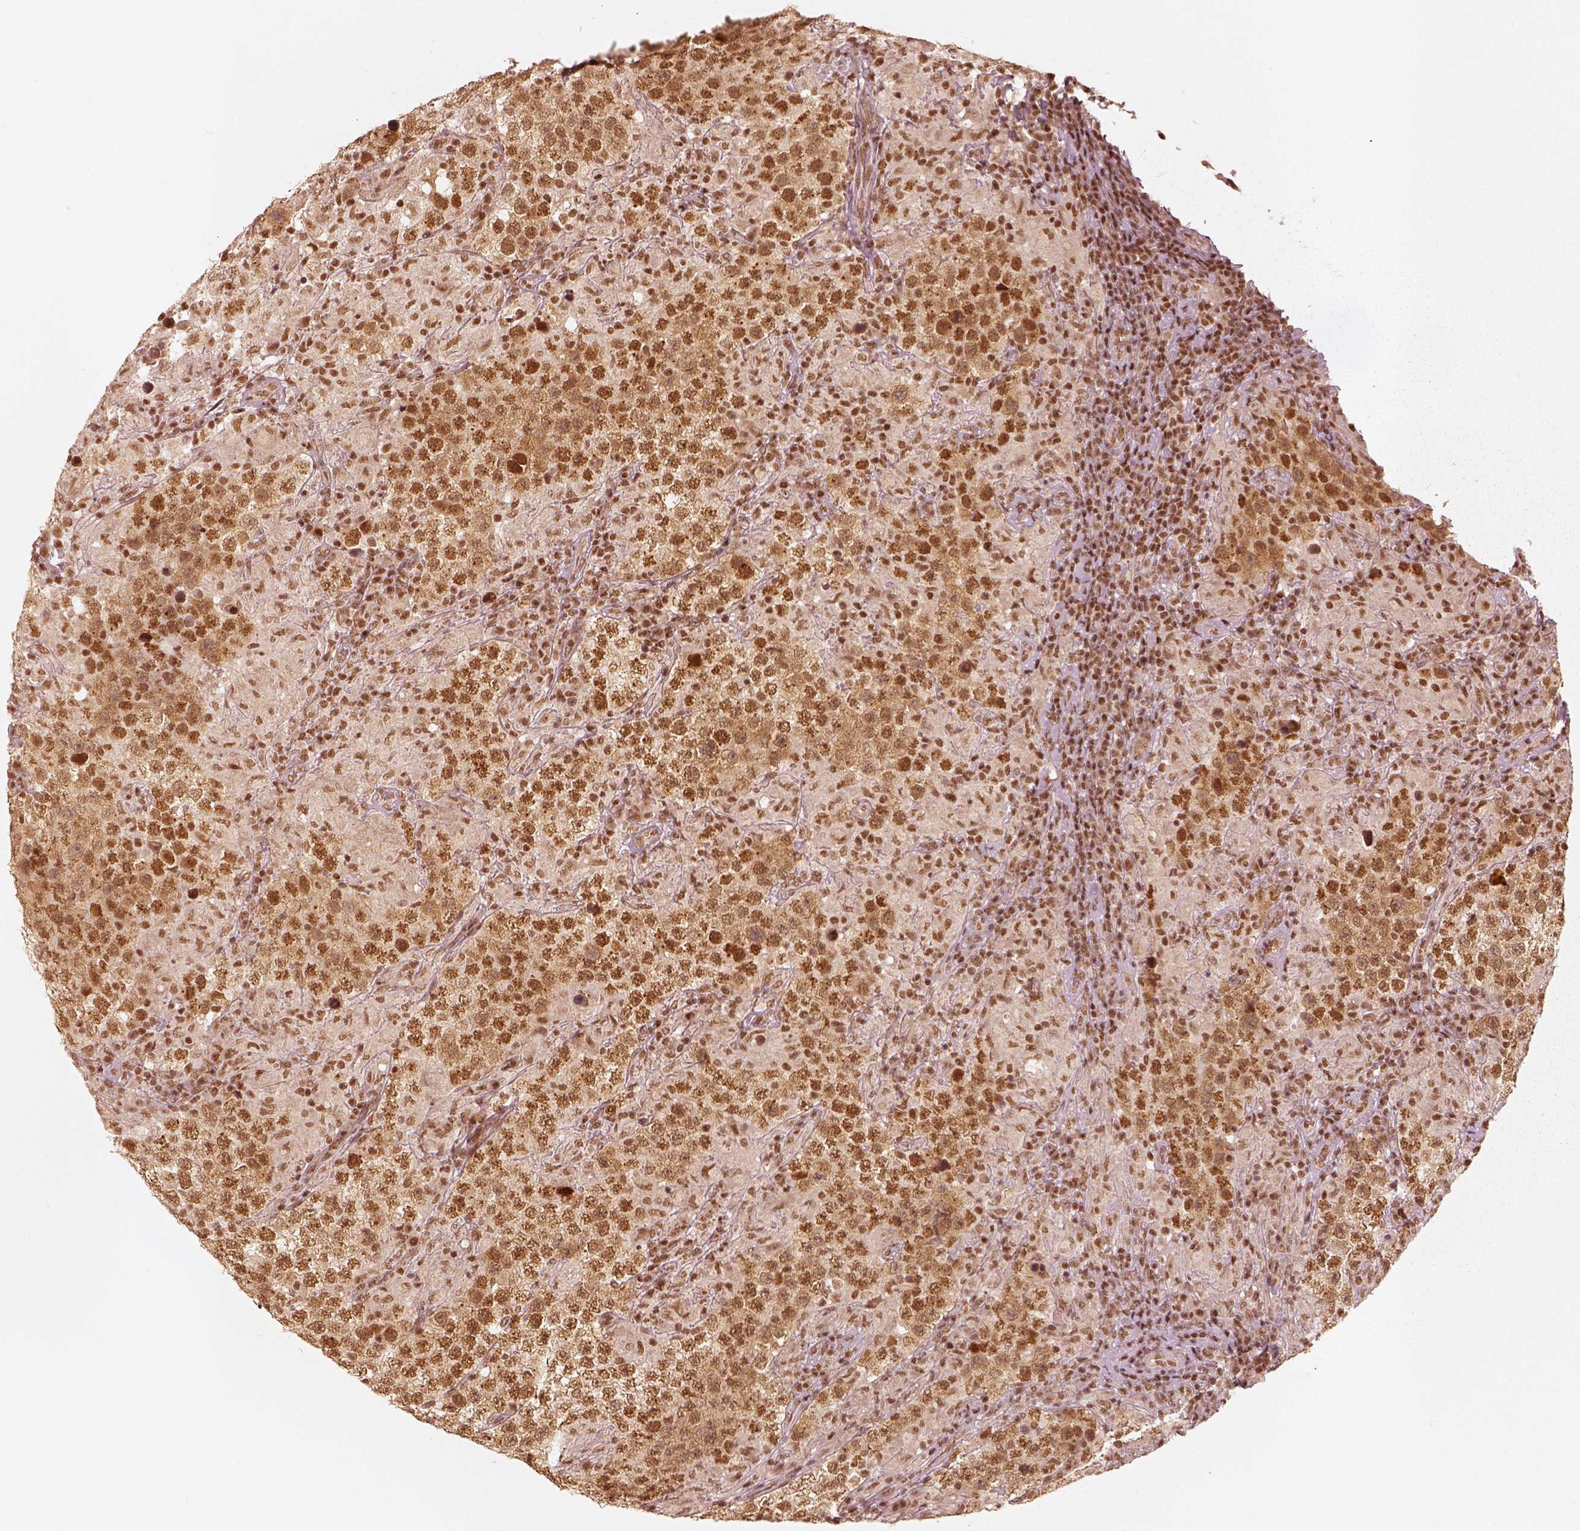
{"staining": {"intensity": "moderate", "quantity": ">75%", "location": "nuclear"}, "tissue": "testis cancer", "cell_type": "Tumor cells", "image_type": "cancer", "snomed": [{"axis": "morphology", "description": "Seminoma, NOS"}, {"axis": "morphology", "description": "Carcinoma, Embryonal, NOS"}, {"axis": "topography", "description": "Testis"}], "caption": "Testis seminoma stained with a brown dye reveals moderate nuclear positive positivity in about >75% of tumor cells.", "gene": "GMEB2", "patient": {"sex": "male", "age": 41}}